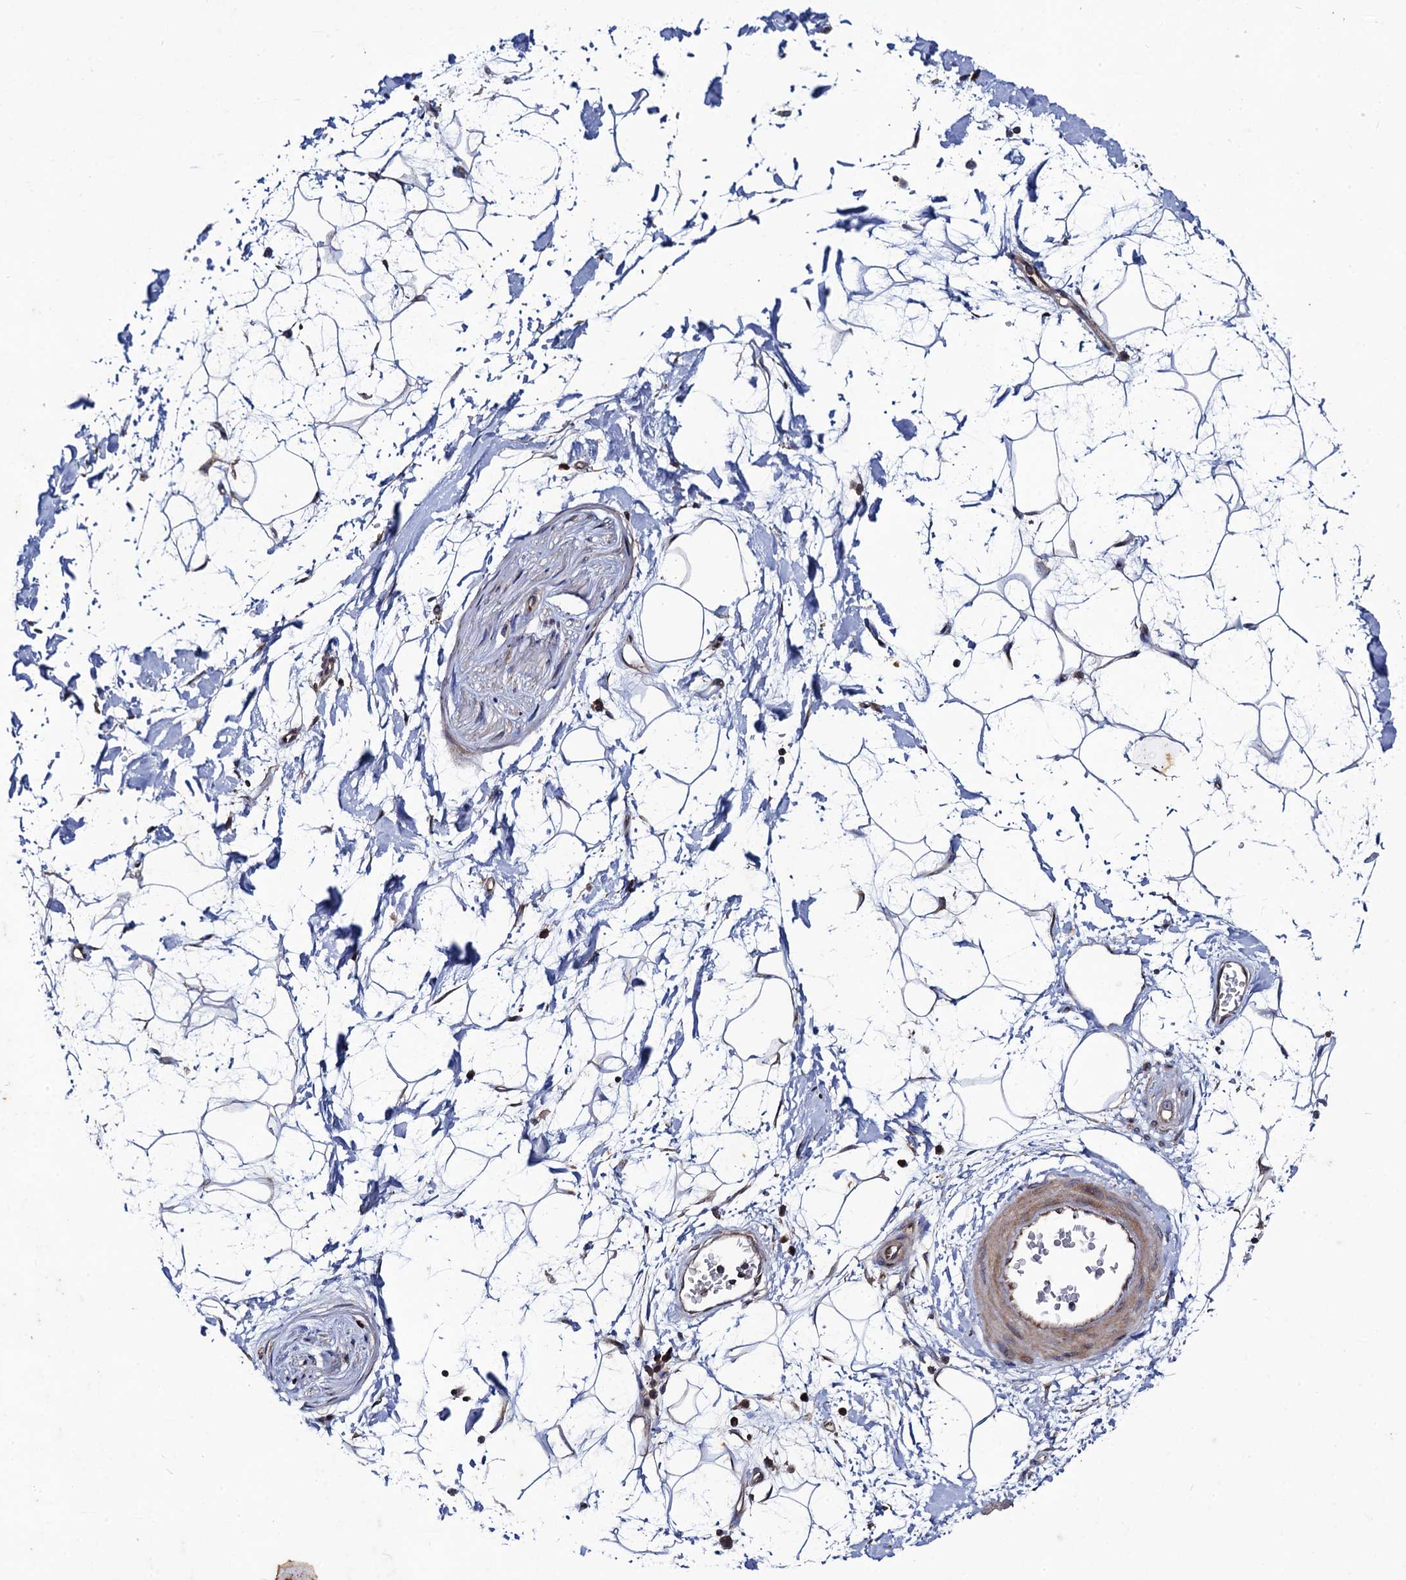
{"staining": {"intensity": "negative", "quantity": "none", "location": "none"}, "tissue": "adipose tissue", "cell_type": "Adipocytes", "image_type": "normal", "snomed": [{"axis": "morphology", "description": "Normal tissue, NOS"}, {"axis": "topography", "description": "Soft tissue"}], "caption": "Immunohistochemistry (IHC) image of unremarkable adipose tissue: adipose tissue stained with DAB exhibits no significant protein positivity in adipocytes.", "gene": "DYDC1", "patient": {"sex": "male", "age": 72}}